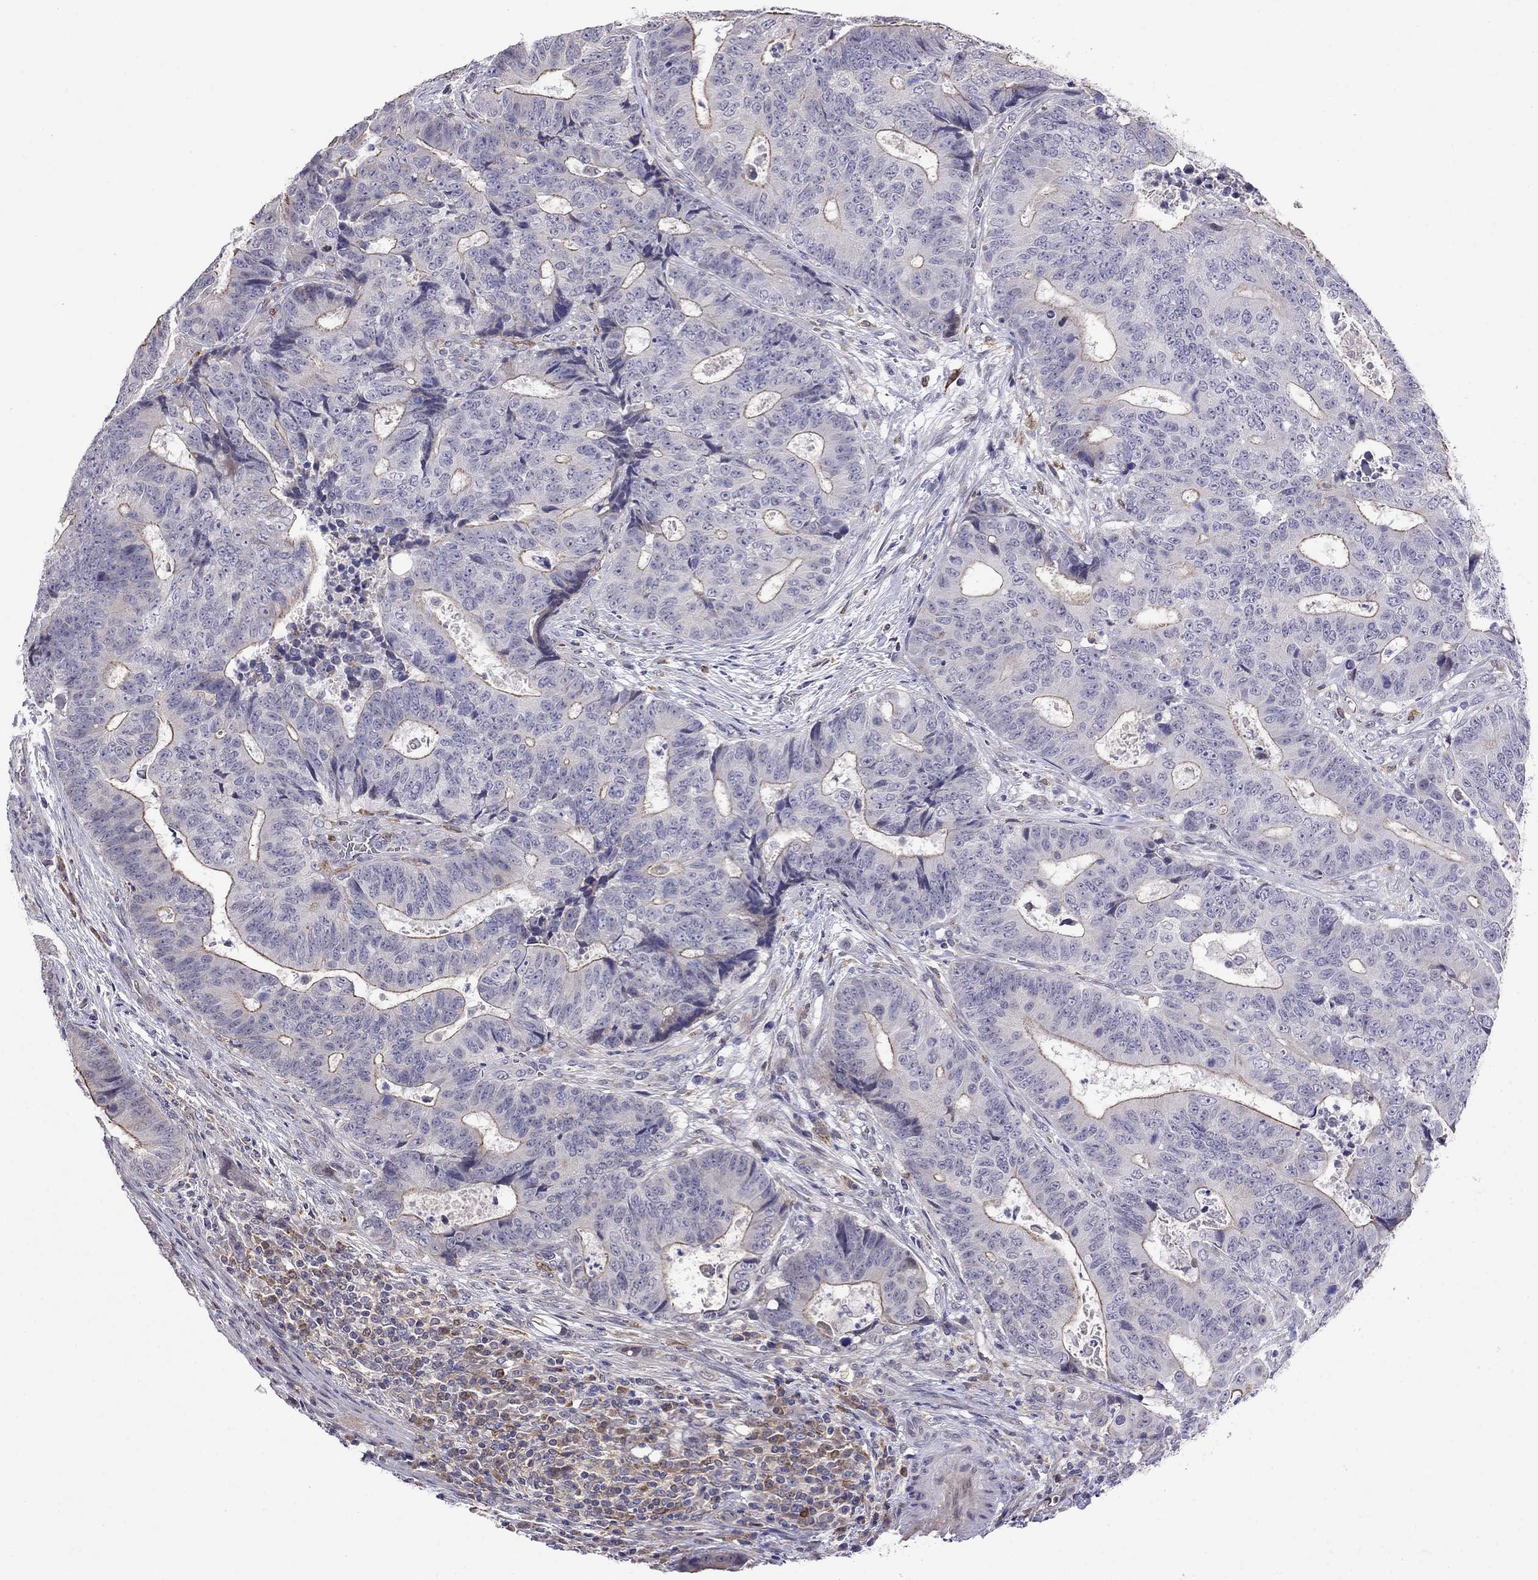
{"staining": {"intensity": "moderate", "quantity": "25%-75%", "location": "cytoplasmic/membranous"}, "tissue": "colorectal cancer", "cell_type": "Tumor cells", "image_type": "cancer", "snomed": [{"axis": "morphology", "description": "Adenocarcinoma, NOS"}, {"axis": "topography", "description": "Colon"}], "caption": "Protein analysis of colorectal adenocarcinoma tissue demonstrates moderate cytoplasmic/membranous expression in about 25%-75% of tumor cells. (Stains: DAB (3,3'-diaminobenzidine) in brown, nuclei in blue, Microscopy: brightfield microscopy at high magnification).", "gene": "ADAM28", "patient": {"sex": "female", "age": 48}}